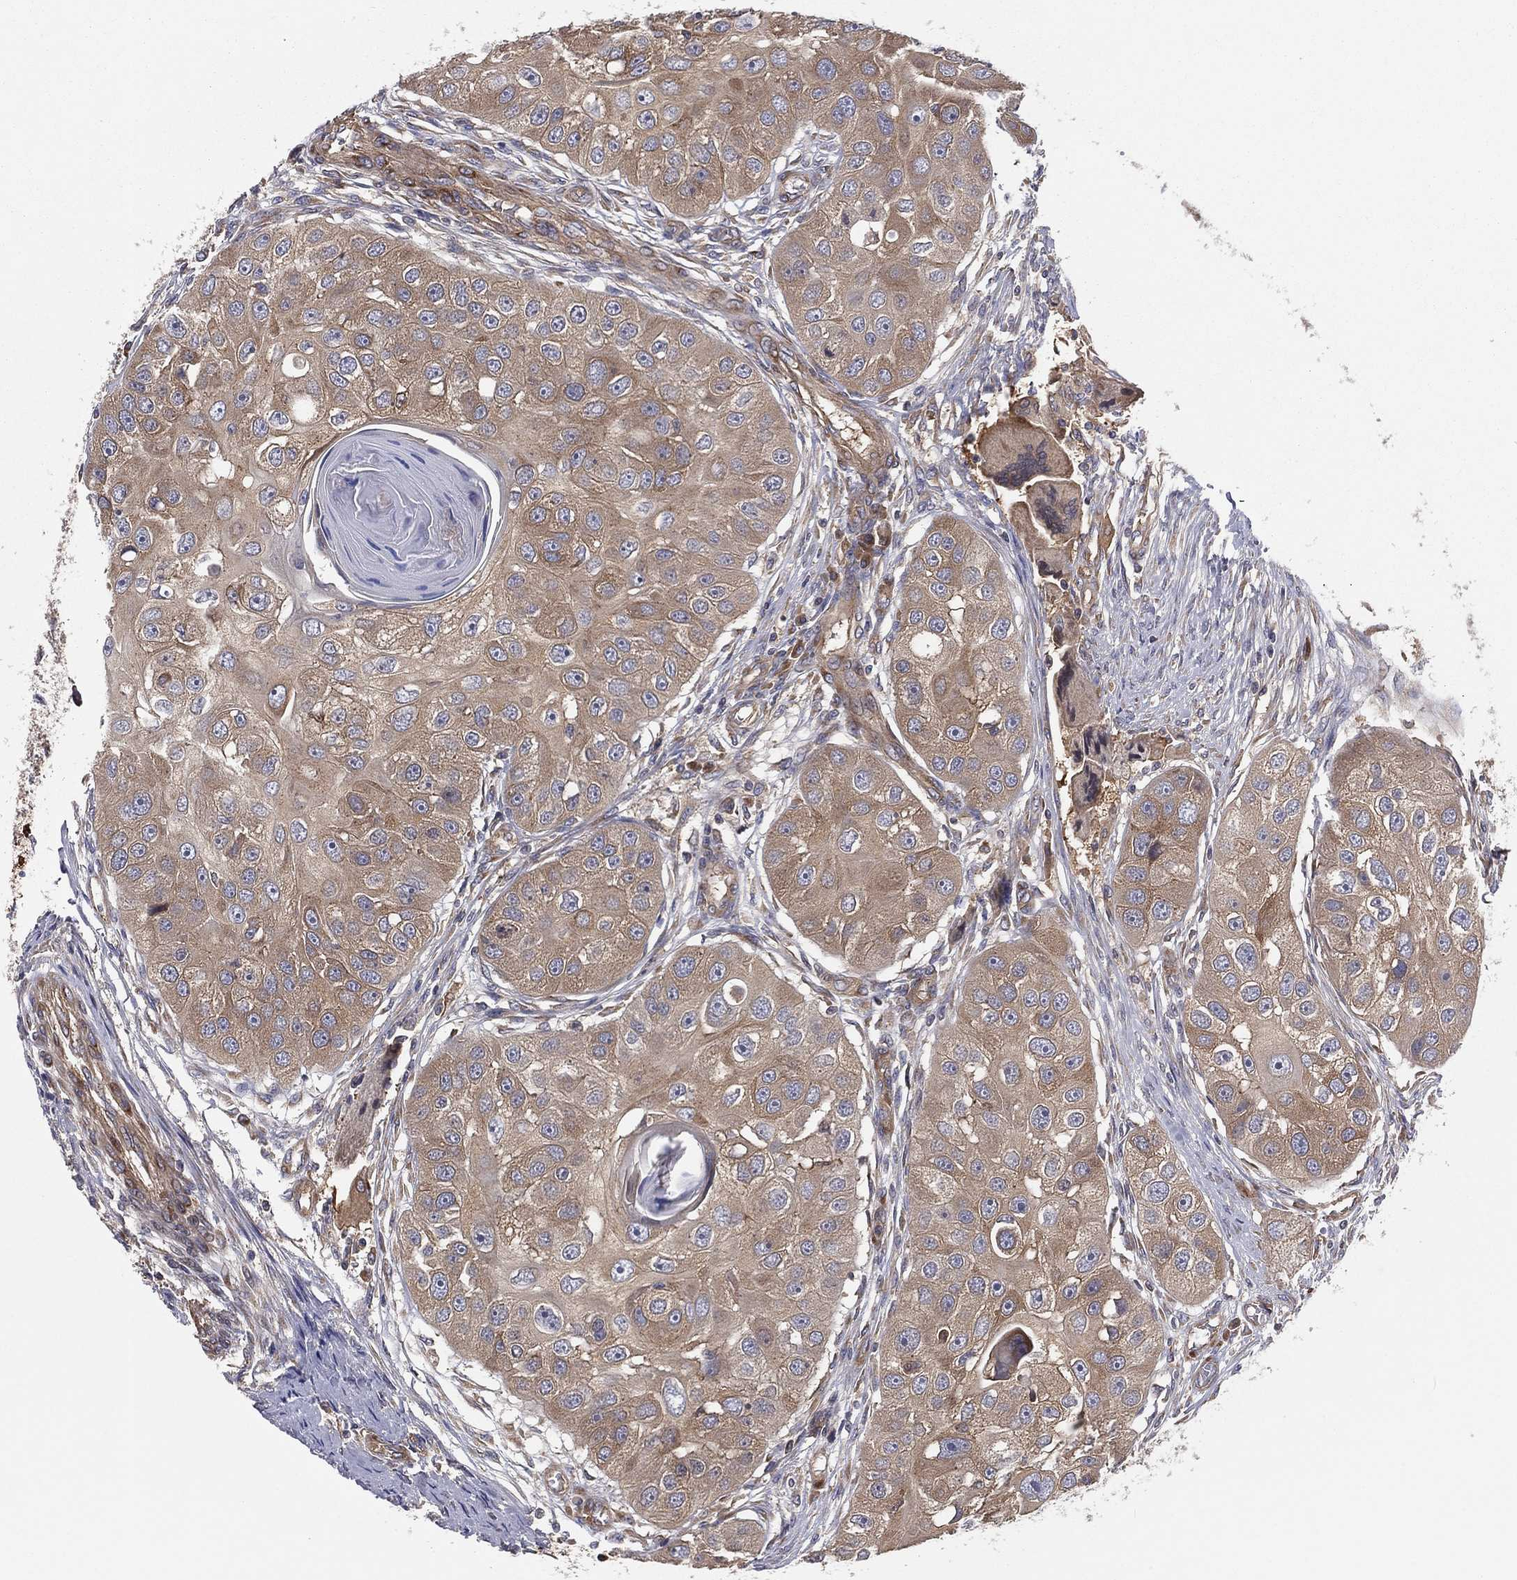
{"staining": {"intensity": "weak", "quantity": ">75%", "location": "cytoplasmic/membranous"}, "tissue": "head and neck cancer", "cell_type": "Tumor cells", "image_type": "cancer", "snomed": [{"axis": "morphology", "description": "Normal tissue, NOS"}, {"axis": "morphology", "description": "Squamous cell carcinoma, NOS"}, {"axis": "topography", "description": "Skeletal muscle"}, {"axis": "topography", "description": "Head-Neck"}], "caption": "A low amount of weak cytoplasmic/membranous staining is appreciated in about >75% of tumor cells in head and neck cancer (squamous cell carcinoma) tissue.", "gene": "EIF2B5", "patient": {"sex": "male", "age": 51}}